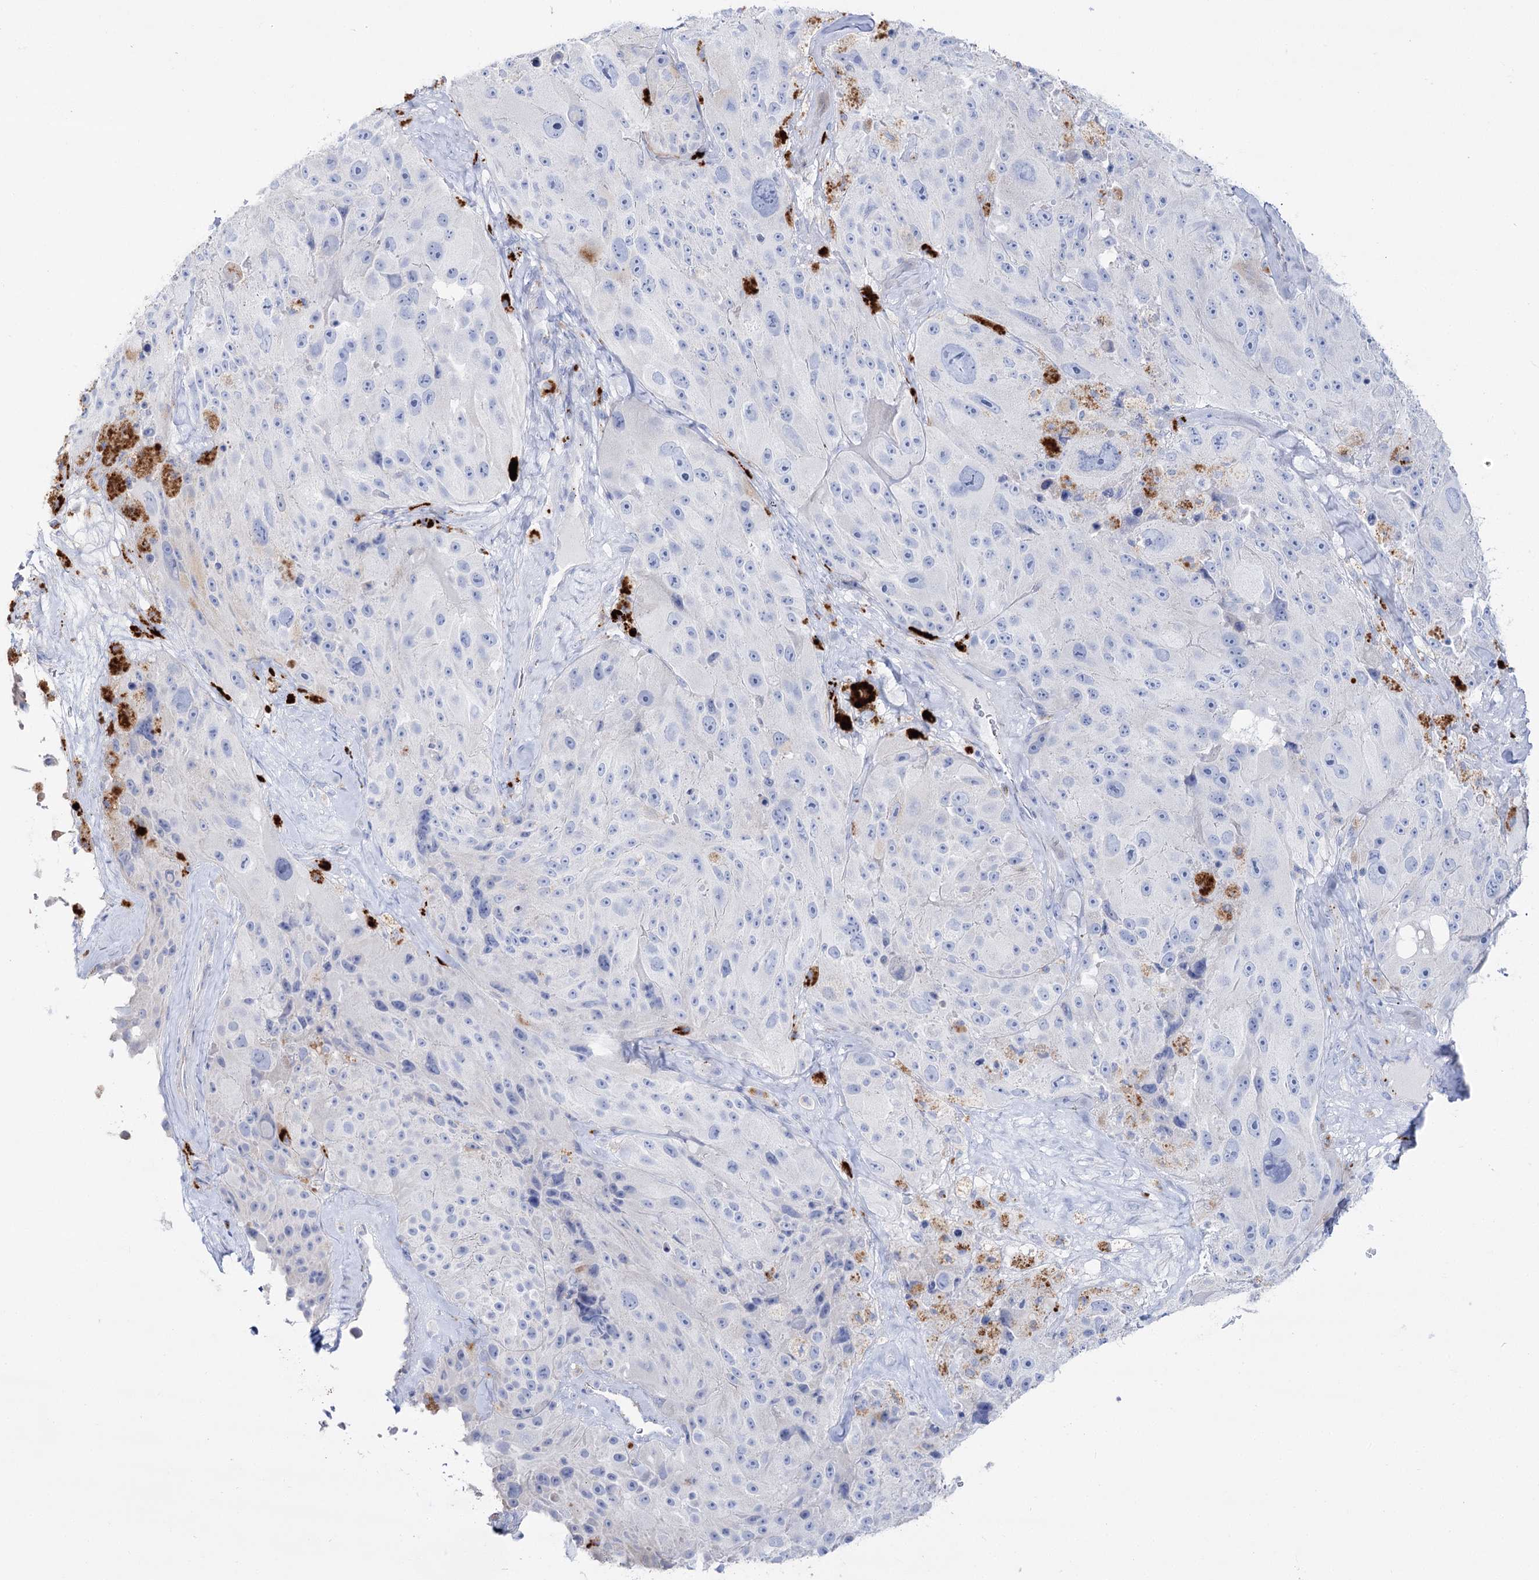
{"staining": {"intensity": "negative", "quantity": "none", "location": "none"}, "tissue": "melanoma", "cell_type": "Tumor cells", "image_type": "cancer", "snomed": [{"axis": "morphology", "description": "Malignant melanoma, Metastatic site"}, {"axis": "topography", "description": "Lymph node"}], "caption": "Melanoma was stained to show a protein in brown. There is no significant positivity in tumor cells.", "gene": "SLC3A1", "patient": {"sex": "male", "age": 62}}